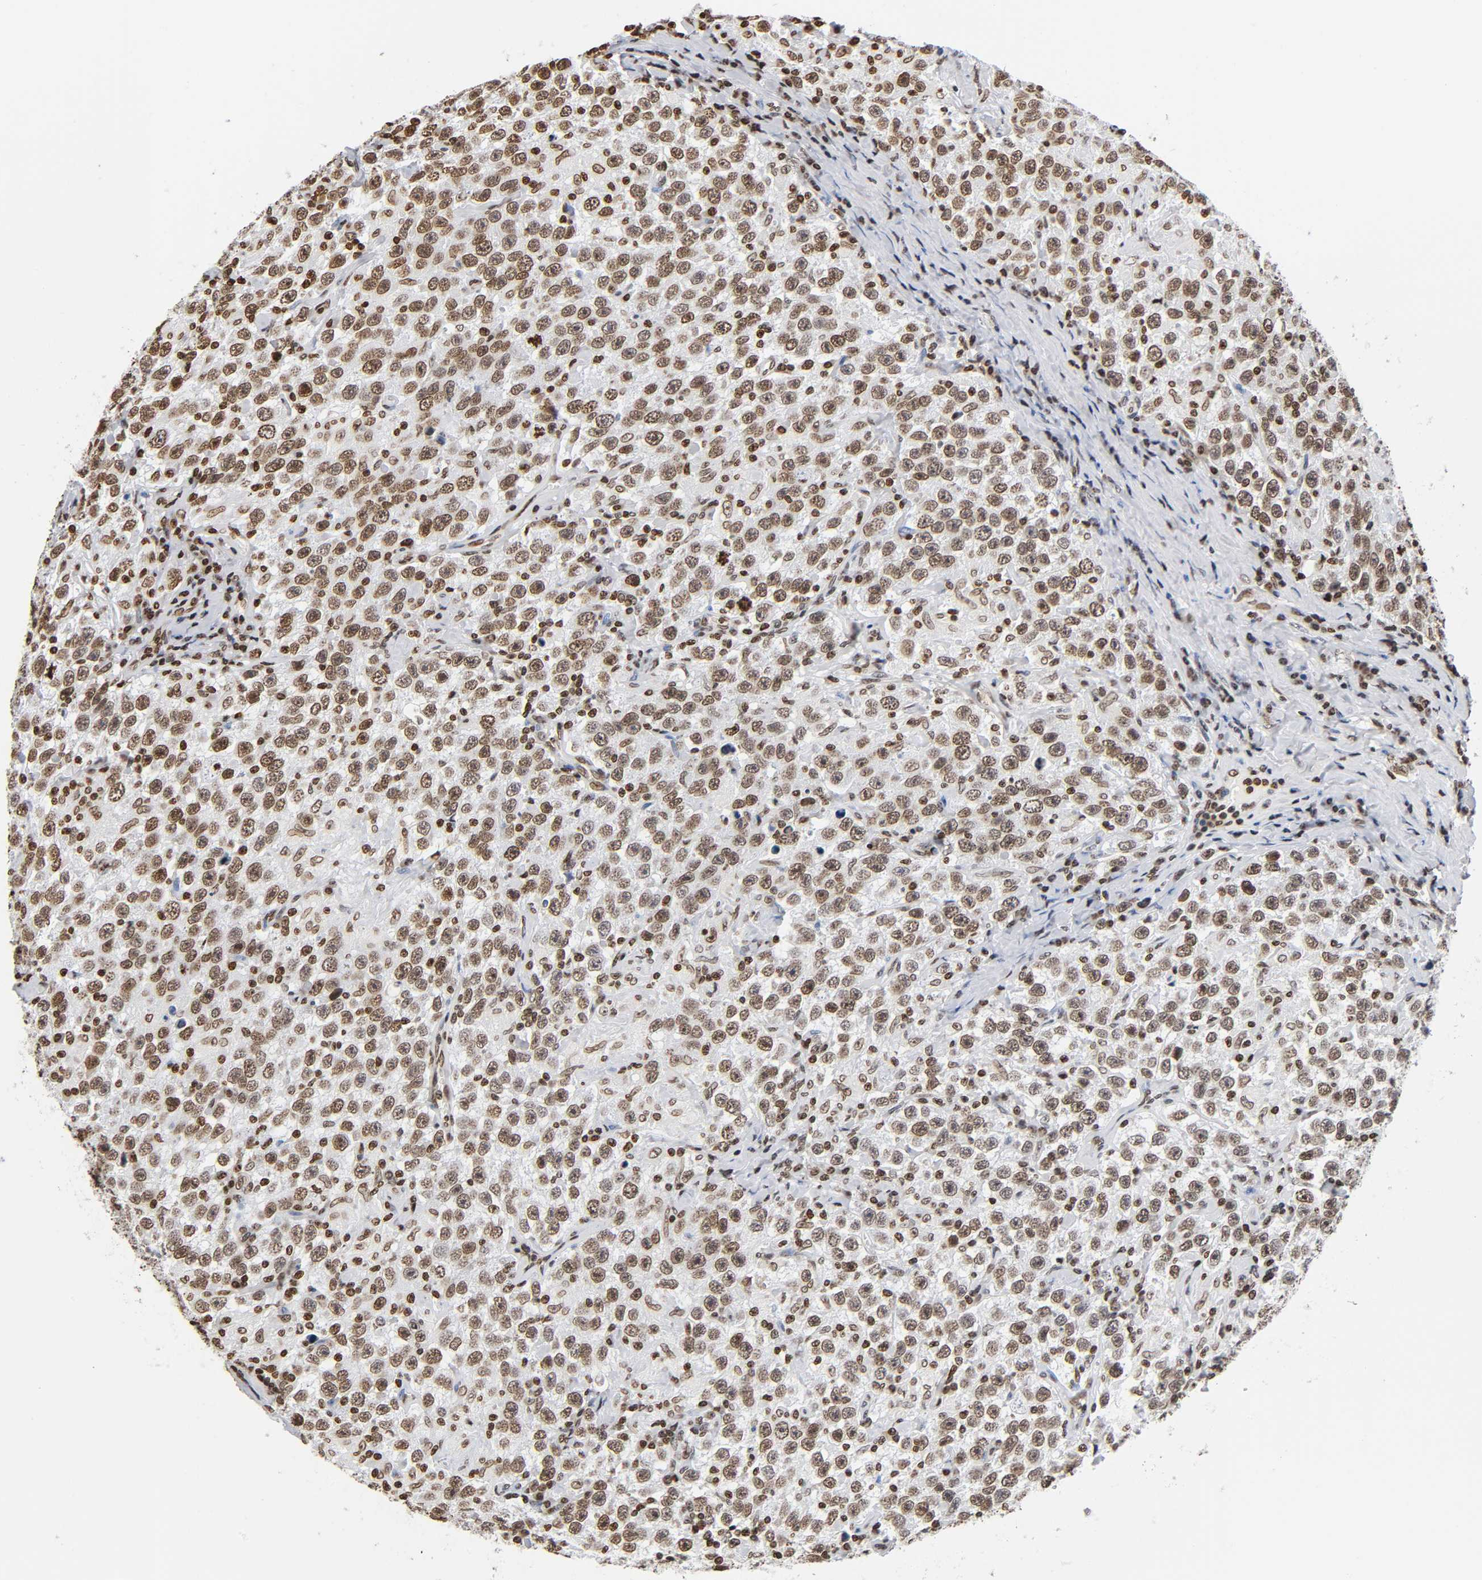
{"staining": {"intensity": "moderate", "quantity": ">75%", "location": "nuclear"}, "tissue": "testis cancer", "cell_type": "Tumor cells", "image_type": "cancer", "snomed": [{"axis": "morphology", "description": "Seminoma, NOS"}, {"axis": "topography", "description": "Testis"}], "caption": "The photomicrograph shows immunohistochemical staining of testis seminoma. There is moderate nuclear staining is identified in approximately >75% of tumor cells.", "gene": "HOXA6", "patient": {"sex": "male", "age": 41}}